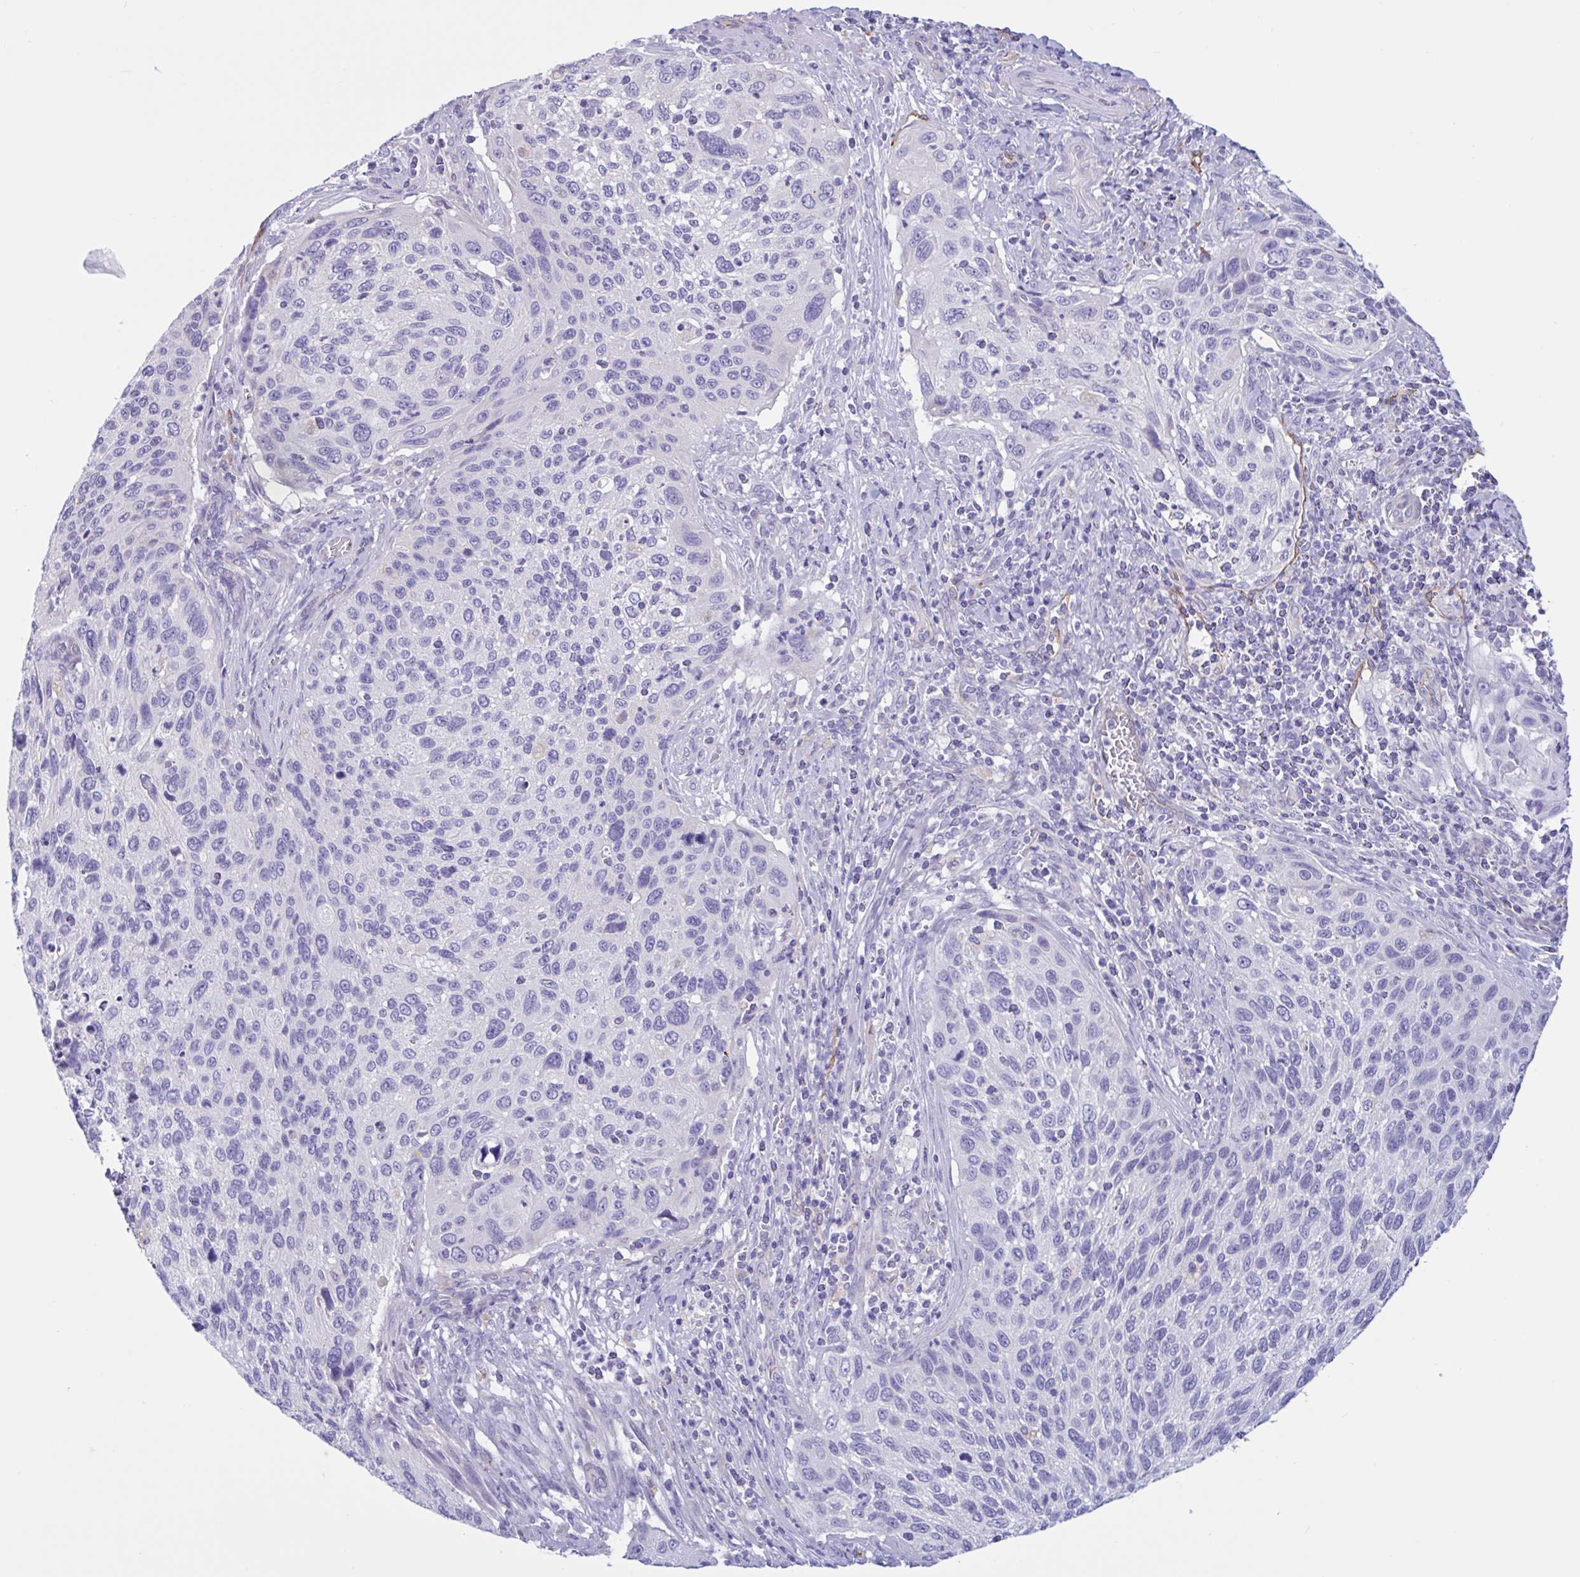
{"staining": {"intensity": "negative", "quantity": "none", "location": "none"}, "tissue": "cervical cancer", "cell_type": "Tumor cells", "image_type": "cancer", "snomed": [{"axis": "morphology", "description": "Squamous cell carcinoma, NOS"}, {"axis": "topography", "description": "Cervix"}], "caption": "A histopathology image of squamous cell carcinoma (cervical) stained for a protein displays no brown staining in tumor cells.", "gene": "RPL22L1", "patient": {"sex": "female", "age": 70}}